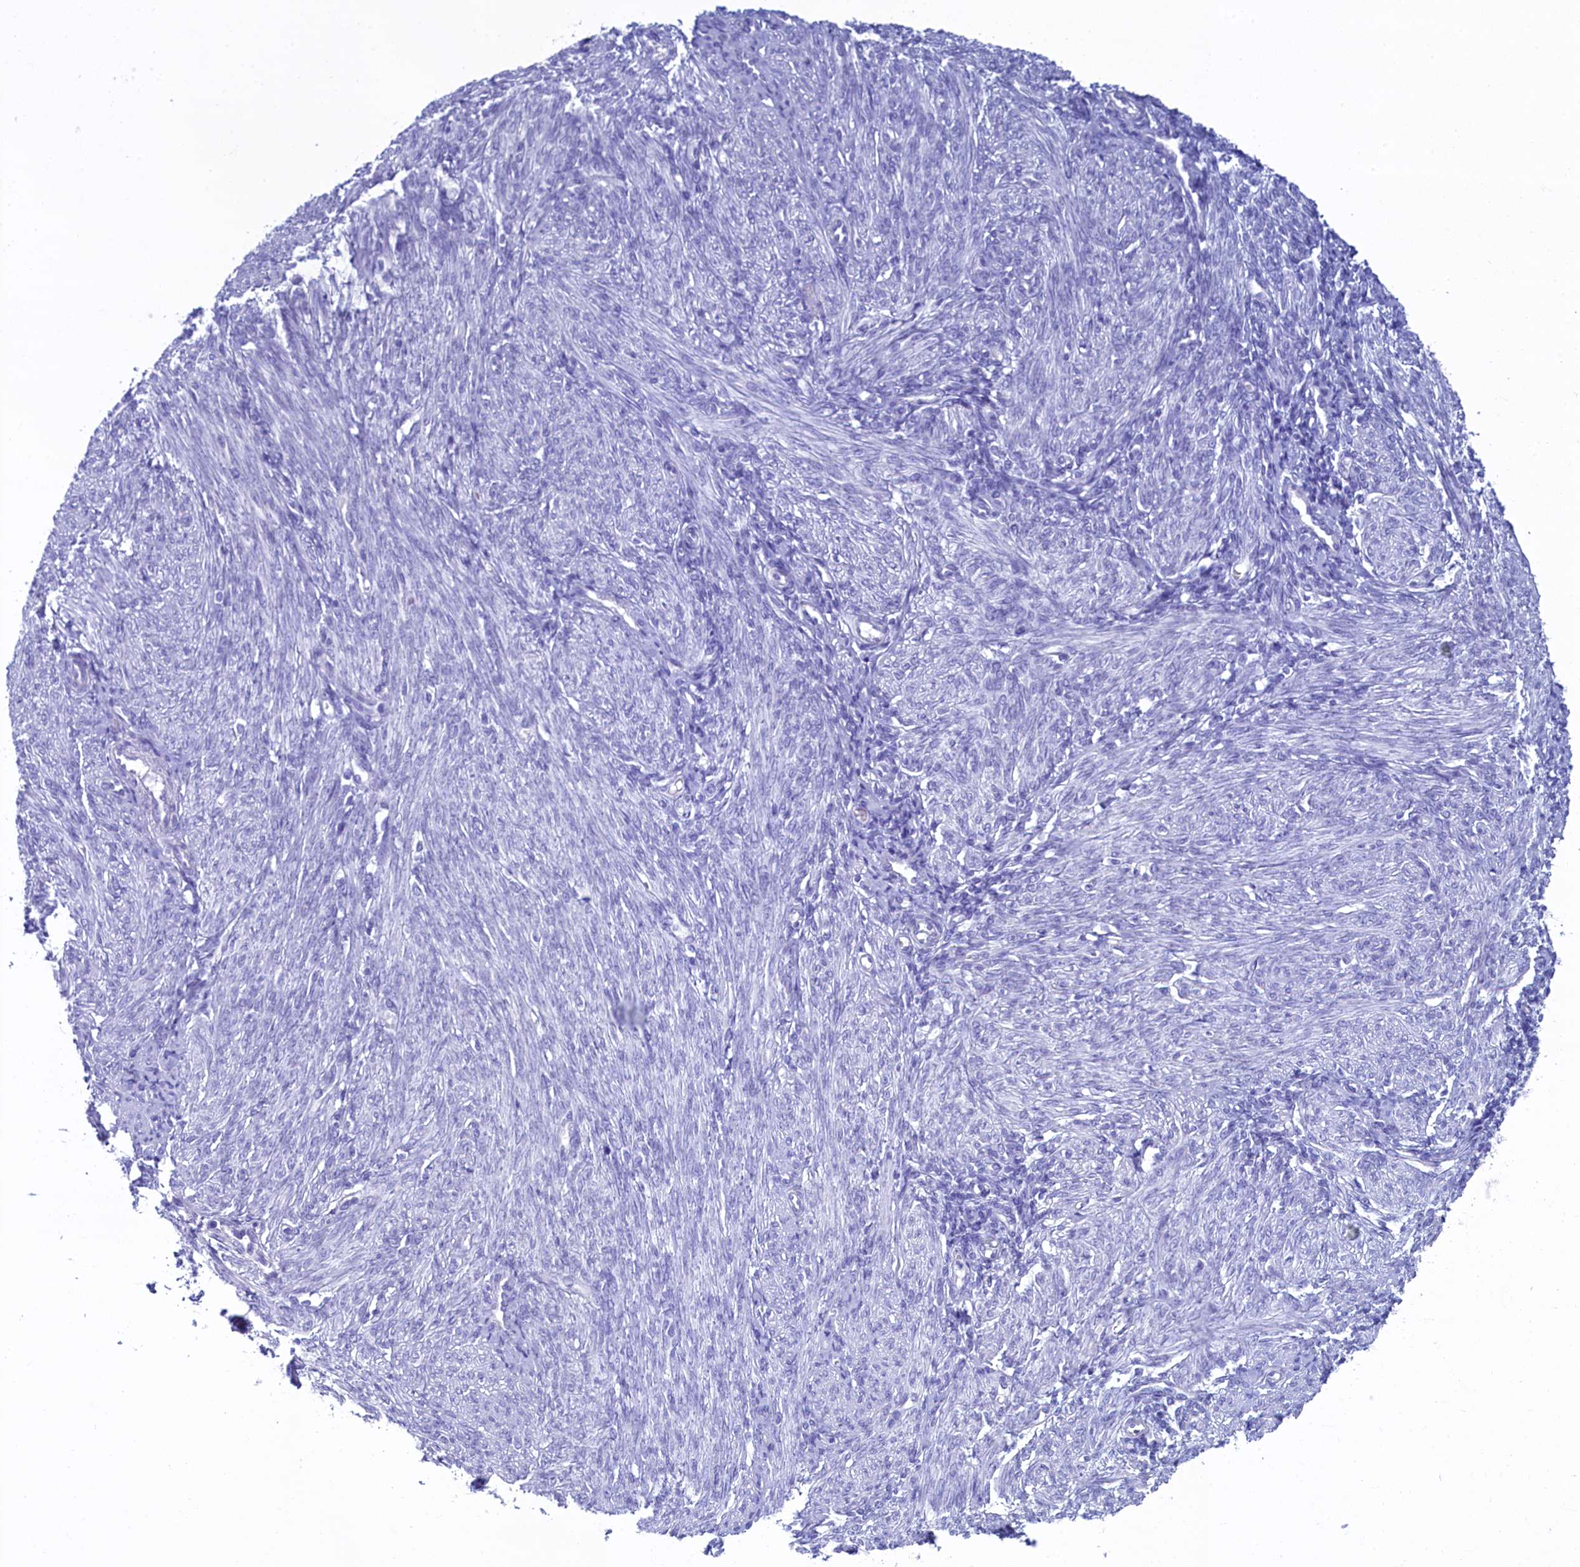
{"staining": {"intensity": "negative", "quantity": "none", "location": "none"}, "tissue": "endometrium", "cell_type": "Cells in endometrial stroma", "image_type": "normal", "snomed": [{"axis": "morphology", "description": "Normal tissue, NOS"}, {"axis": "topography", "description": "Endometrium"}], "caption": "High magnification brightfield microscopy of unremarkable endometrium stained with DAB (3,3'-diaminobenzidine) (brown) and counterstained with hematoxylin (blue): cells in endometrial stroma show no significant expression.", "gene": "SKA3", "patient": {"sex": "female", "age": 77}}